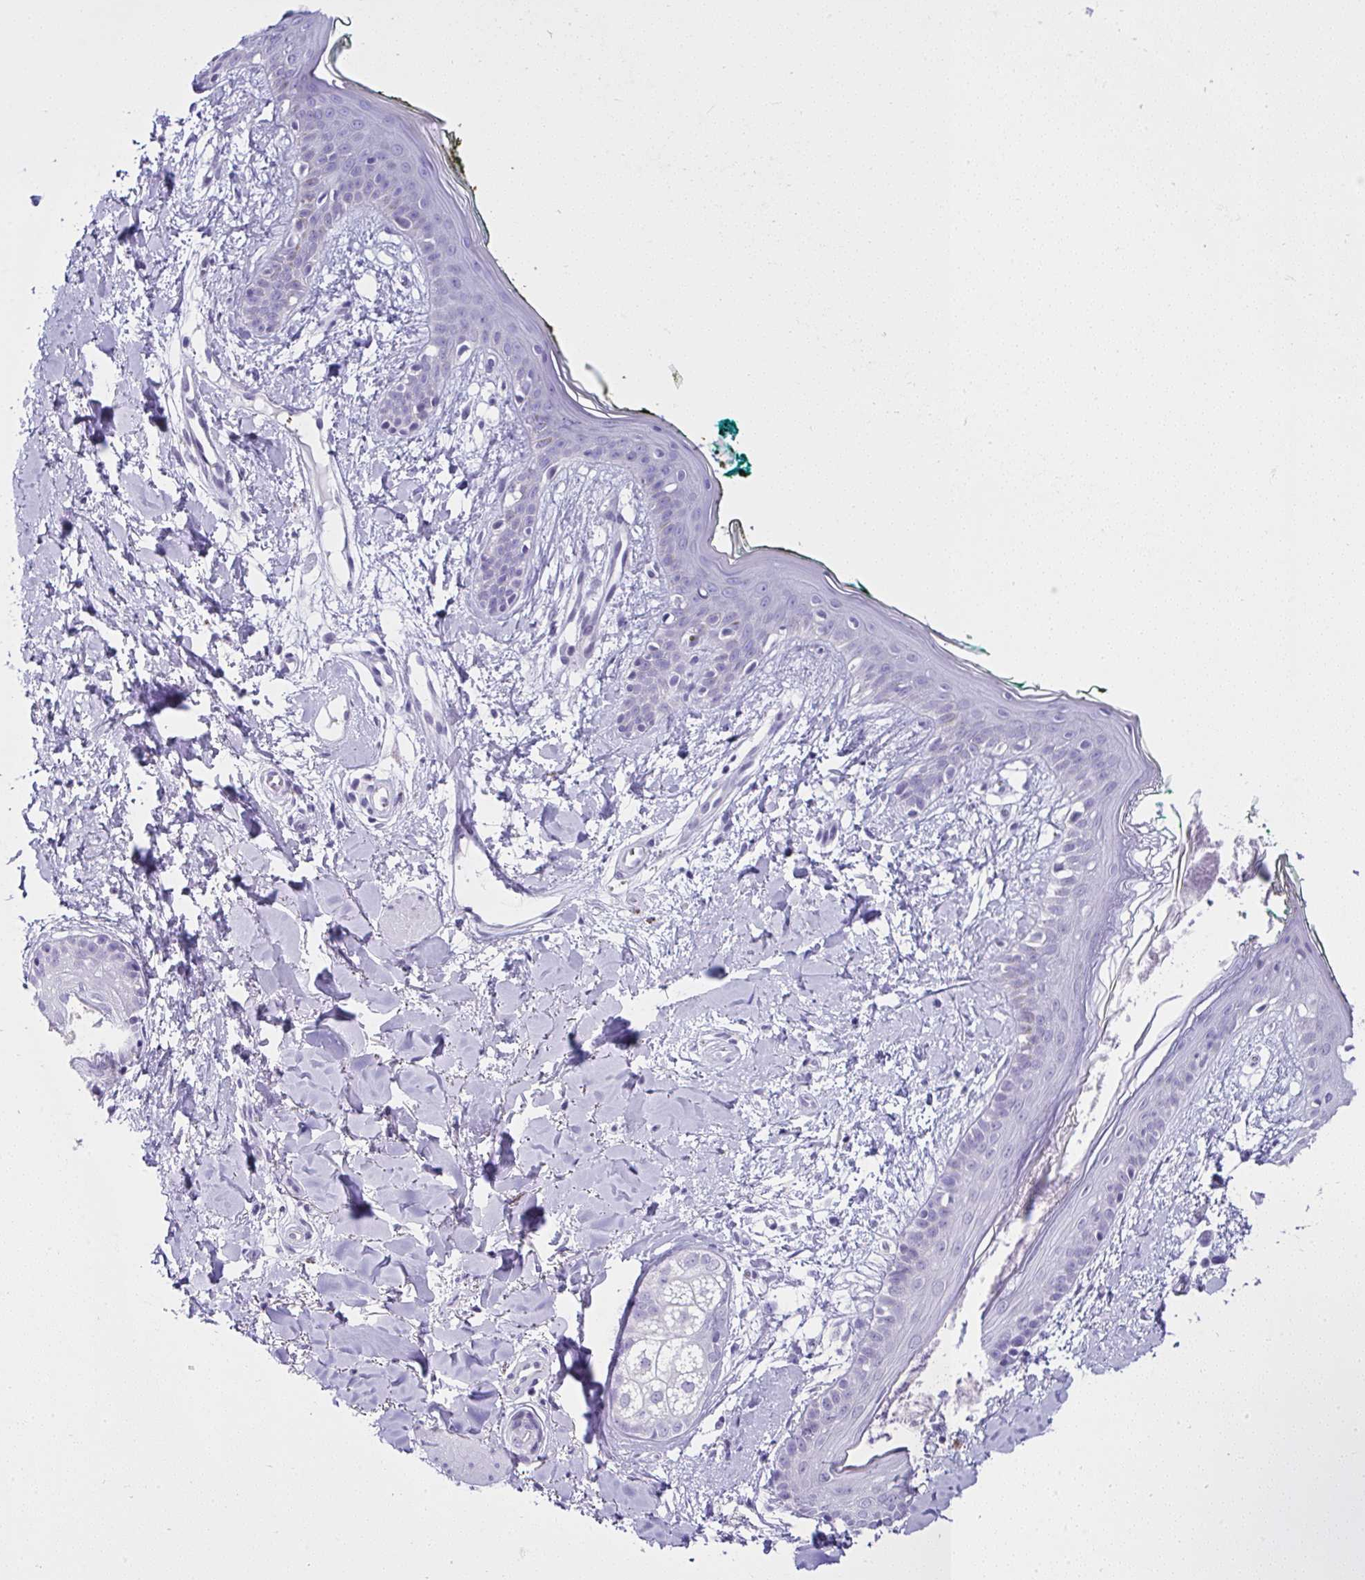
{"staining": {"intensity": "negative", "quantity": "none", "location": "none"}, "tissue": "skin", "cell_type": "Fibroblasts", "image_type": "normal", "snomed": [{"axis": "morphology", "description": "Normal tissue, NOS"}, {"axis": "topography", "description": "Skin"}], "caption": "IHC of benign skin demonstrates no positivity in fibroblasts.", "gene": "RNF183", "patient": {"sex": "female", "age": 34}}